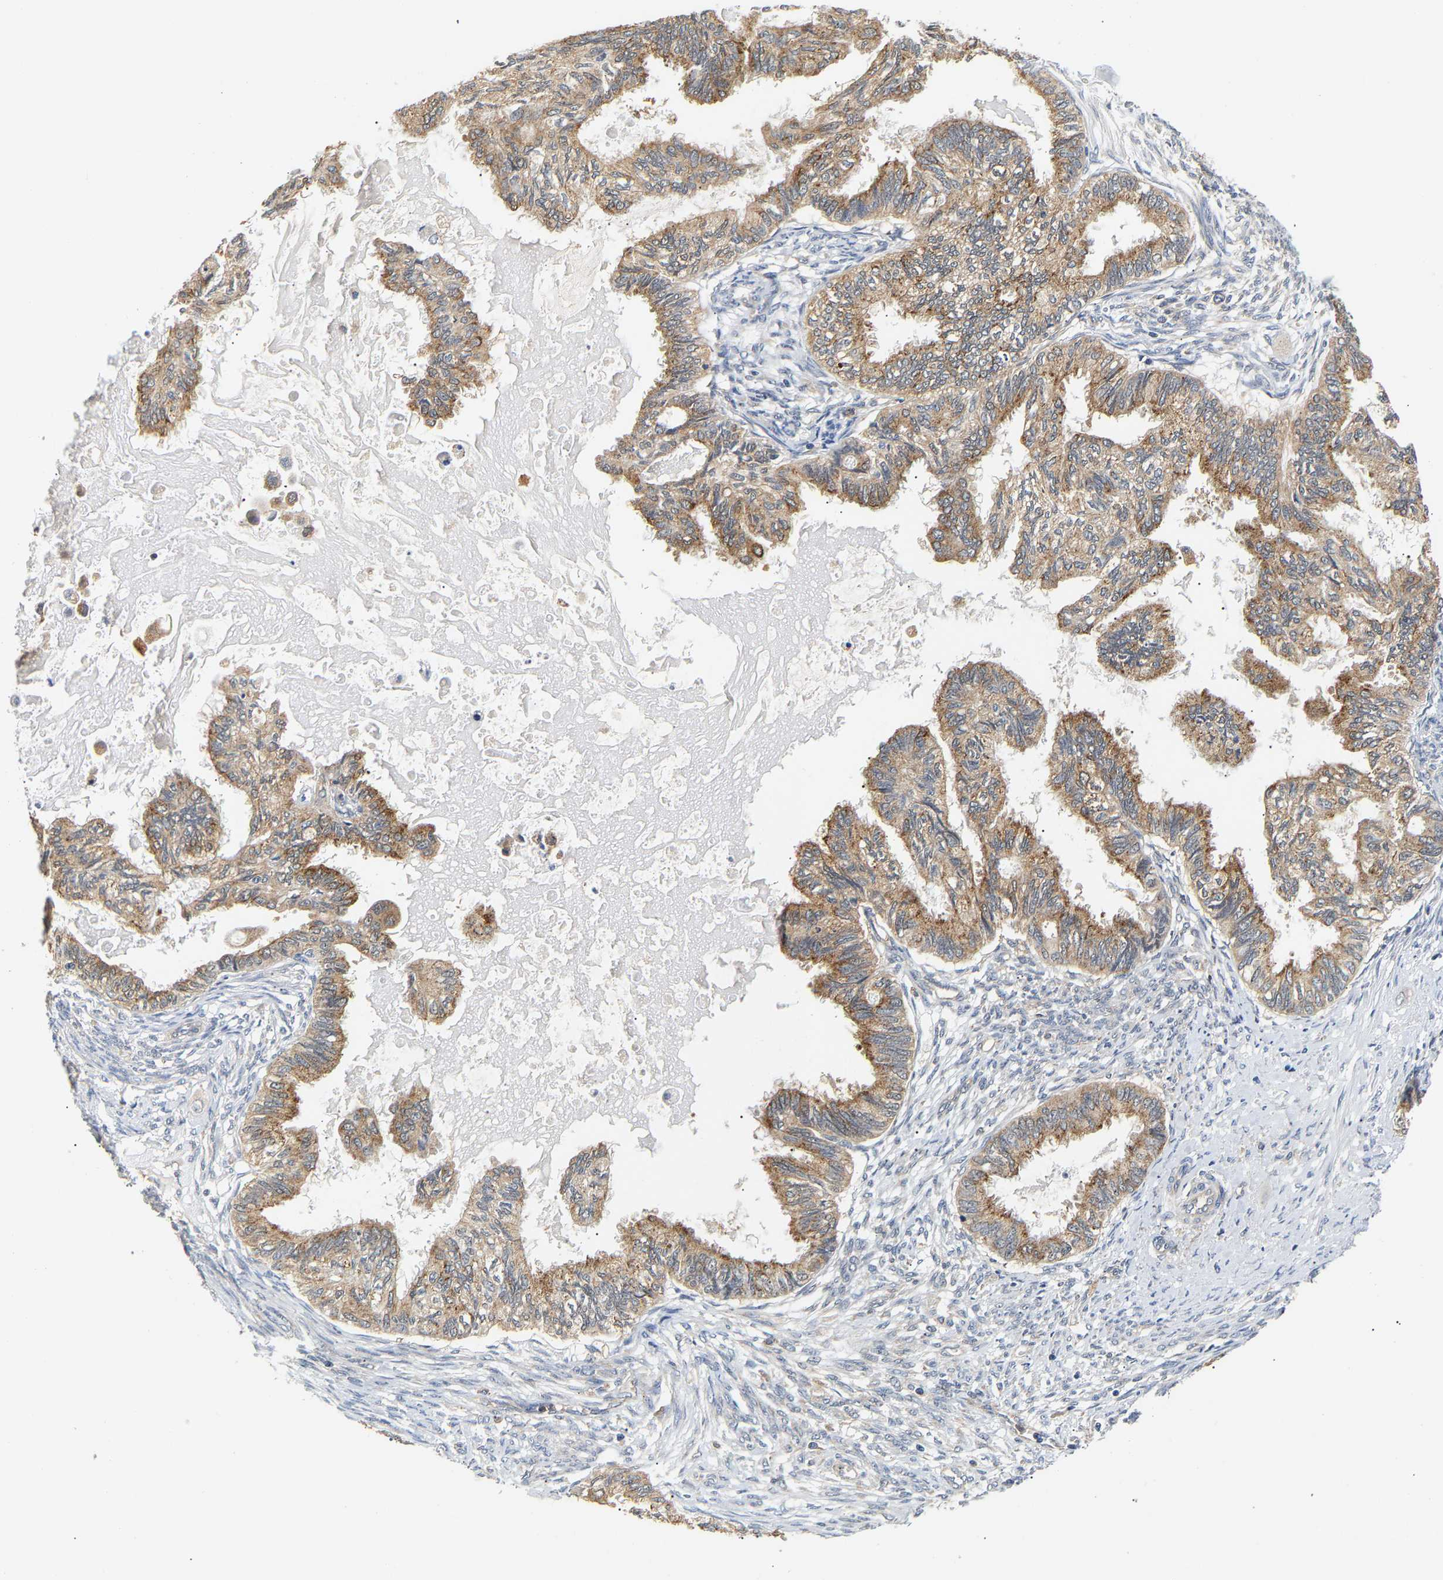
{"staining": {"intensity": "moderate", "quantity": ">75%", "location": "cytoplasmic/membranous"}, "tissue": "cervical cancer", "cell_type": "Tumor cells", "image_type": "cancer", "snomed": [{"axis": "morphology", "description": "Normal tissue, NOS"}, {"axis": "morphology", "description": "Adenocarcinoma, NOS"}, {"axis": "topography", "description": "Cervix"}, {"axis": "topography", "description": "Endometrium"}], "caption": "Cervical adenocarcinoma was stained to show a protein in brown. There is medium levels of moderate cytoplasmic/membranous positivity in approximately >75% of tumor cells.", "gene": "PPID", "patient": {"sex": "female", "age": 86}}